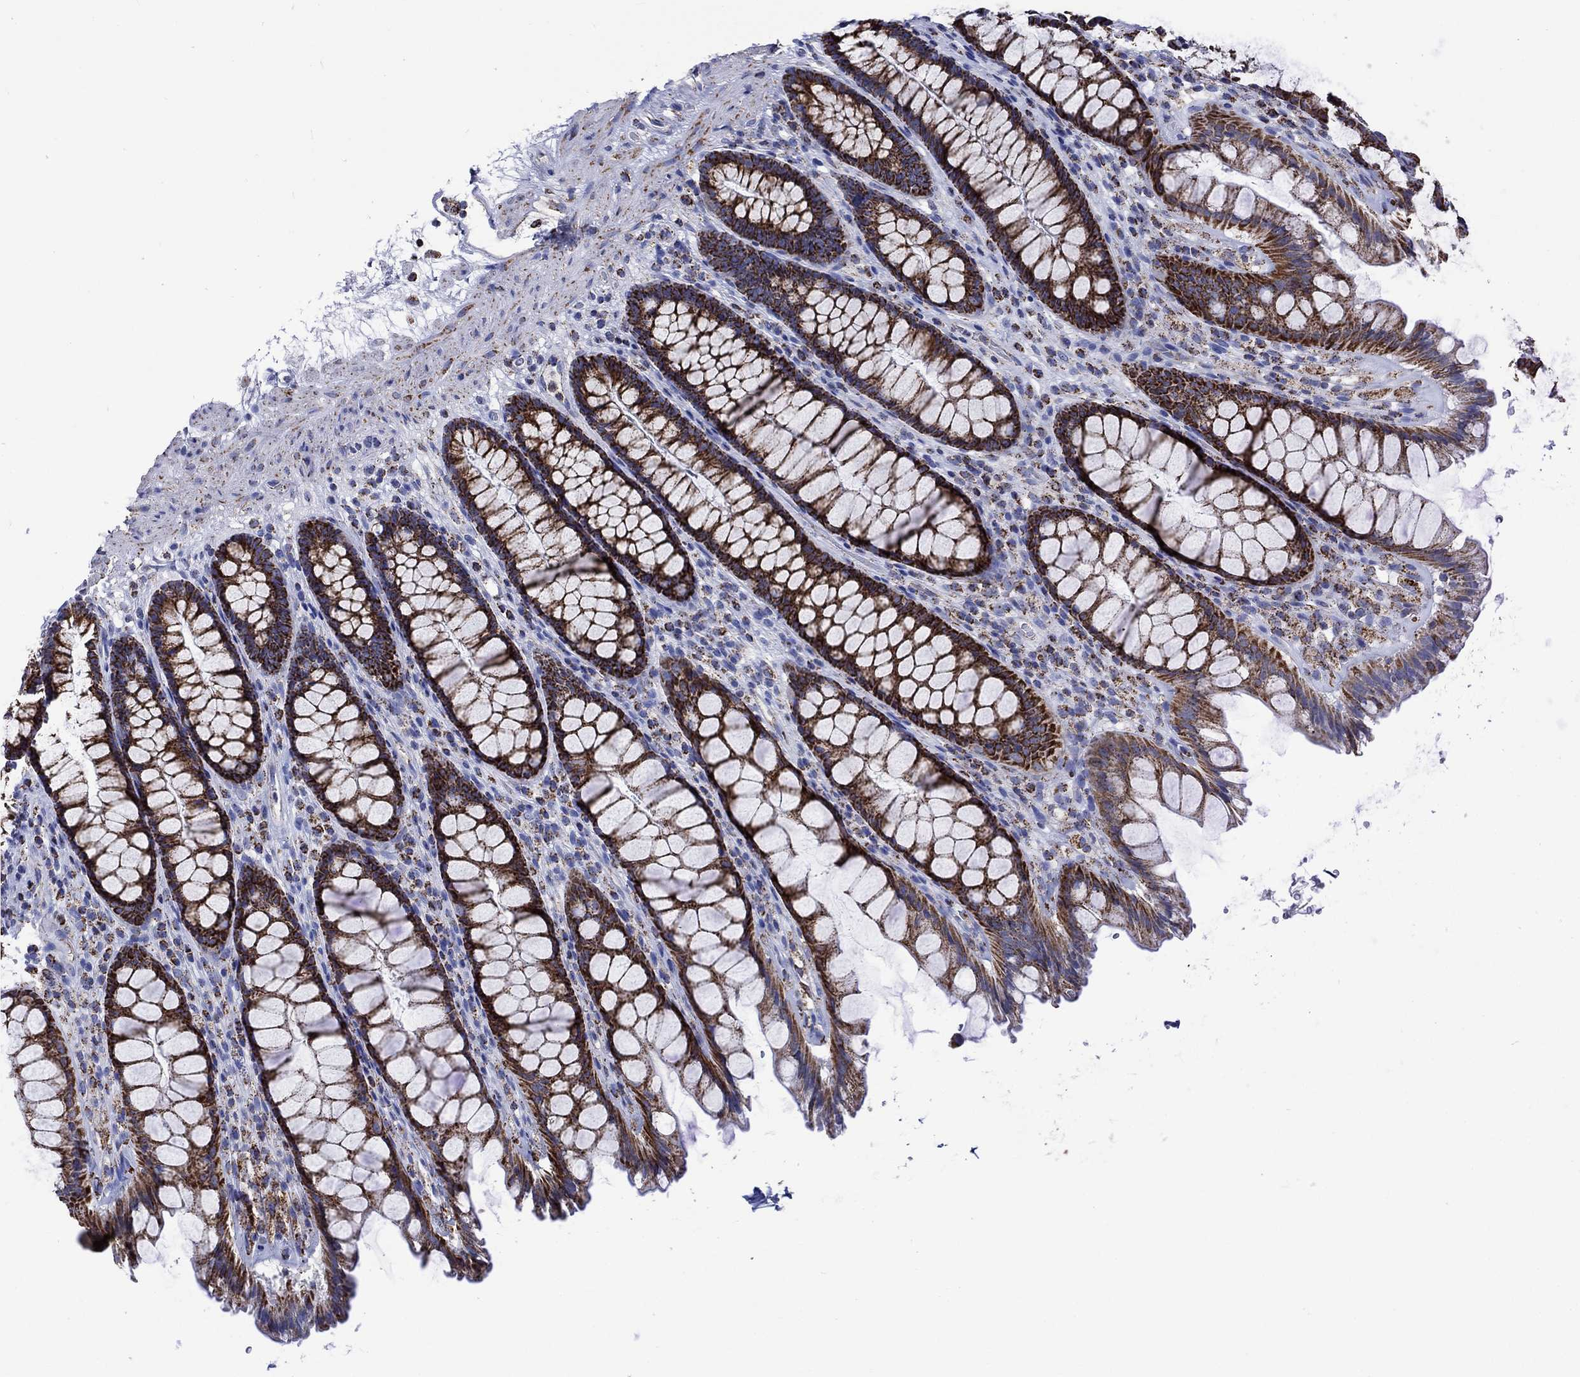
{"staining": {"intensity": "strong", "quantity": ">75%", "location": "cytoplasmic/membranous"}, "tissue": "rectum", "cell_type": "Glandular cells", "image_type": "normal", "snomed": [{"axis": "morphology", "description": "Normal tissue, NOS"}, {"axis": "topography", "description": "Rectum"}], "caption": "Benign rectum was stained to show a protein in brown. There is high levels of strong cytoplasmic/membranous staining in approximately >75% of glandular cells.", "gene": "RCE1", "patient": {"sex": "male", "age": 72}}